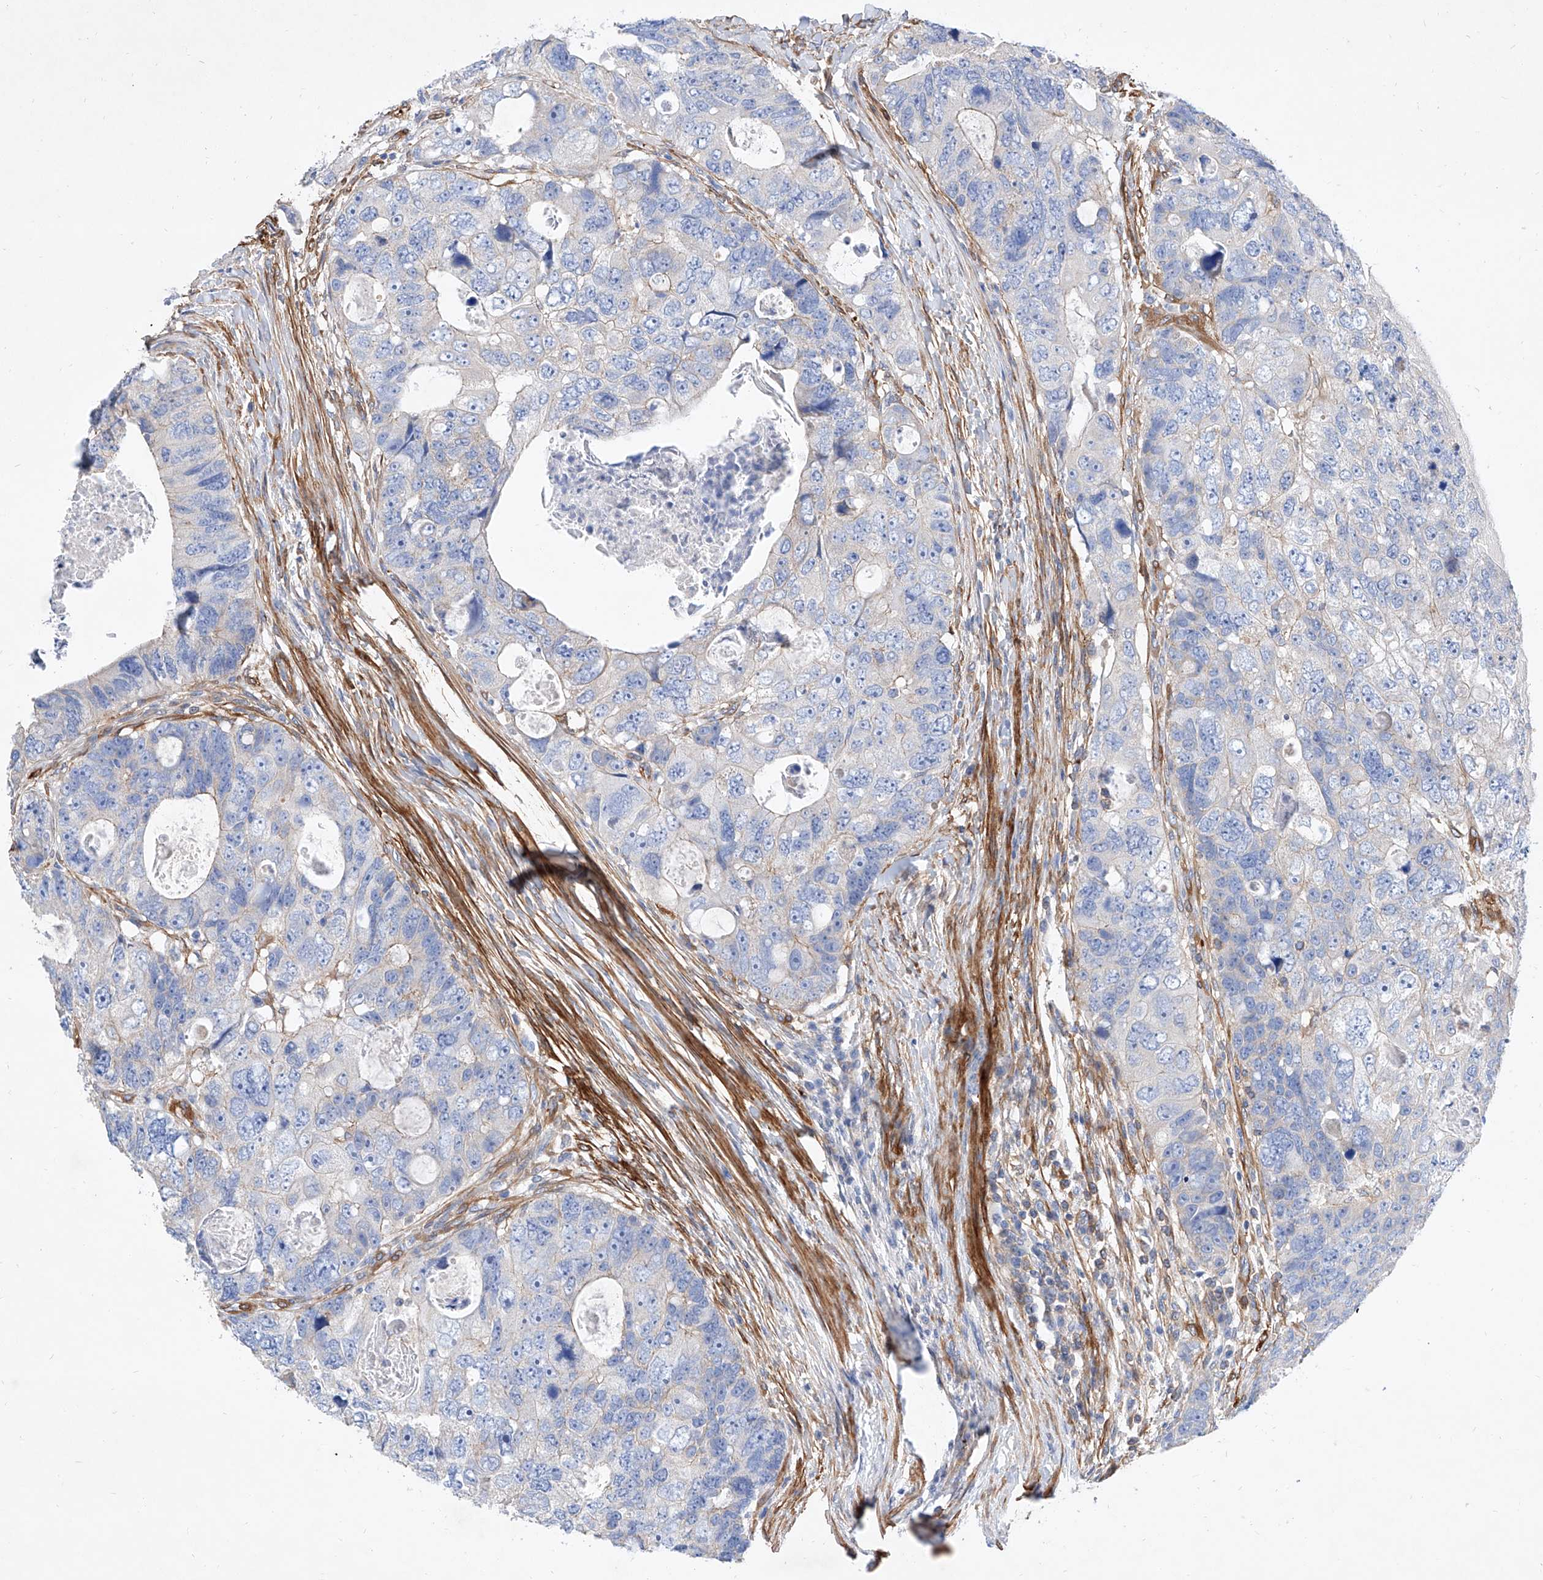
{"staining": {"intensity": "negative", "quantity": "none", "location": "none"}, "tissue": "colorectal cancer", "cell_type": "Tumor cells", "image_type": "cancer", "snomed": [{"axis": "morphology", "description": "Adenocarcinoma, NOS"}, {"axis": "topography", "description": "Rectum"}], "caption": "Immunohistochemistry histopathology image of human adenocarcinoma (colorectal) stained for a protein (brown), which reveals no staining in tumor cells.", "gene": "TAS2R60", "patient": {"sex": "male", "age": 59}}